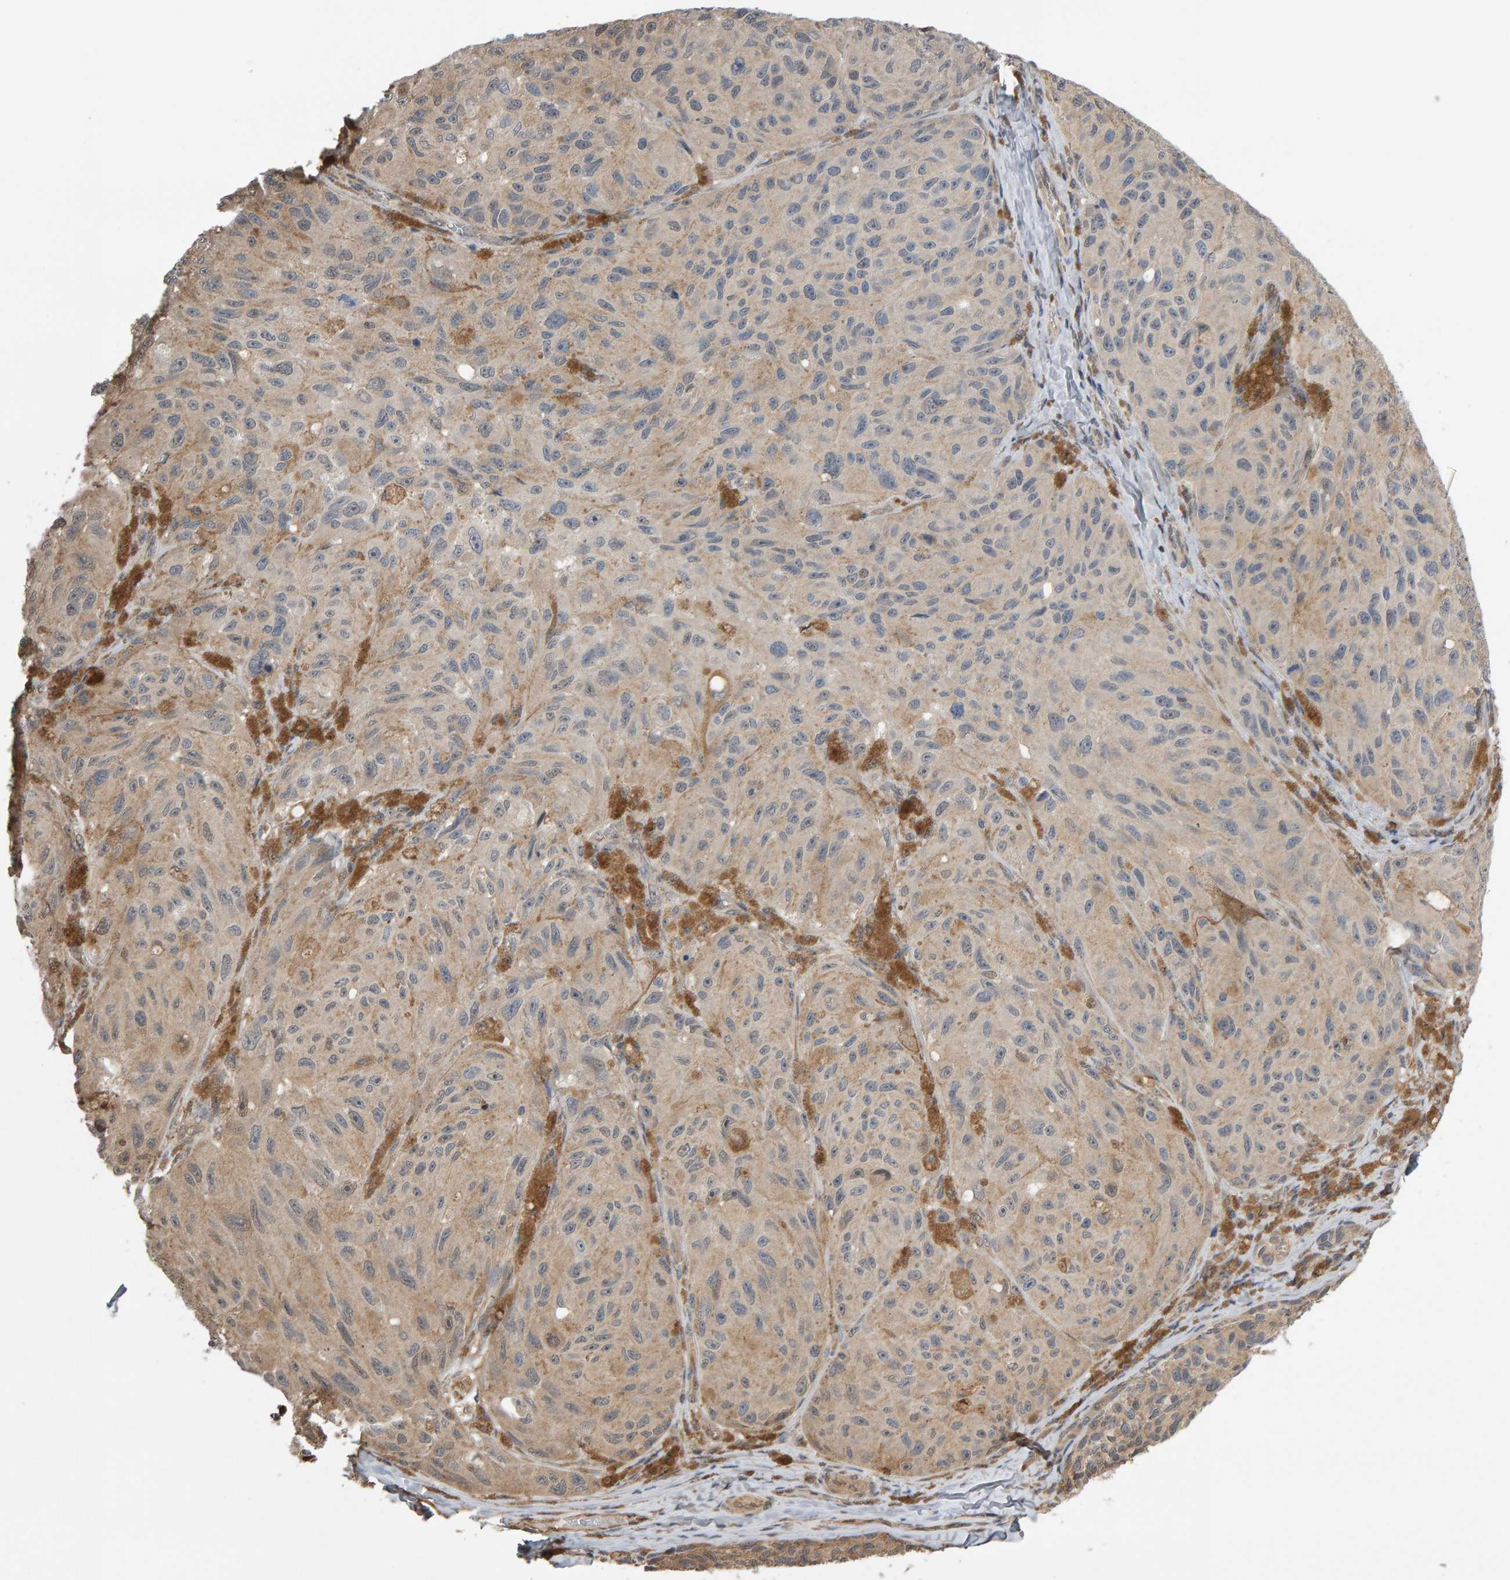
{"staining": {"intensity": "weak", "quantity": ">75%", "location": "cytoplasmic/membranous"}, "tissue": "melanoma", "cell_type": "Tumor cells", "image_type": "cancer", "snomed": [{"axis": "morphology", "description": "Malignant melanoma, NOS"}, {"axis": "topography", "description": "Skin"}], "caption": "Immunohistochemistry (IHC) staining of melanoma, which shows low levels of weak cytoplasmic/membranous staining in approximately >75% of tumor cells indicating weak cytoplasmic/membranous protein positivity. The staining was performed using DAB (brown) for protein detection and nuclei were counterstained in hematoxylin (blue).", "gene": "COASY", "patient": {"sex": "female", "age": 73}}